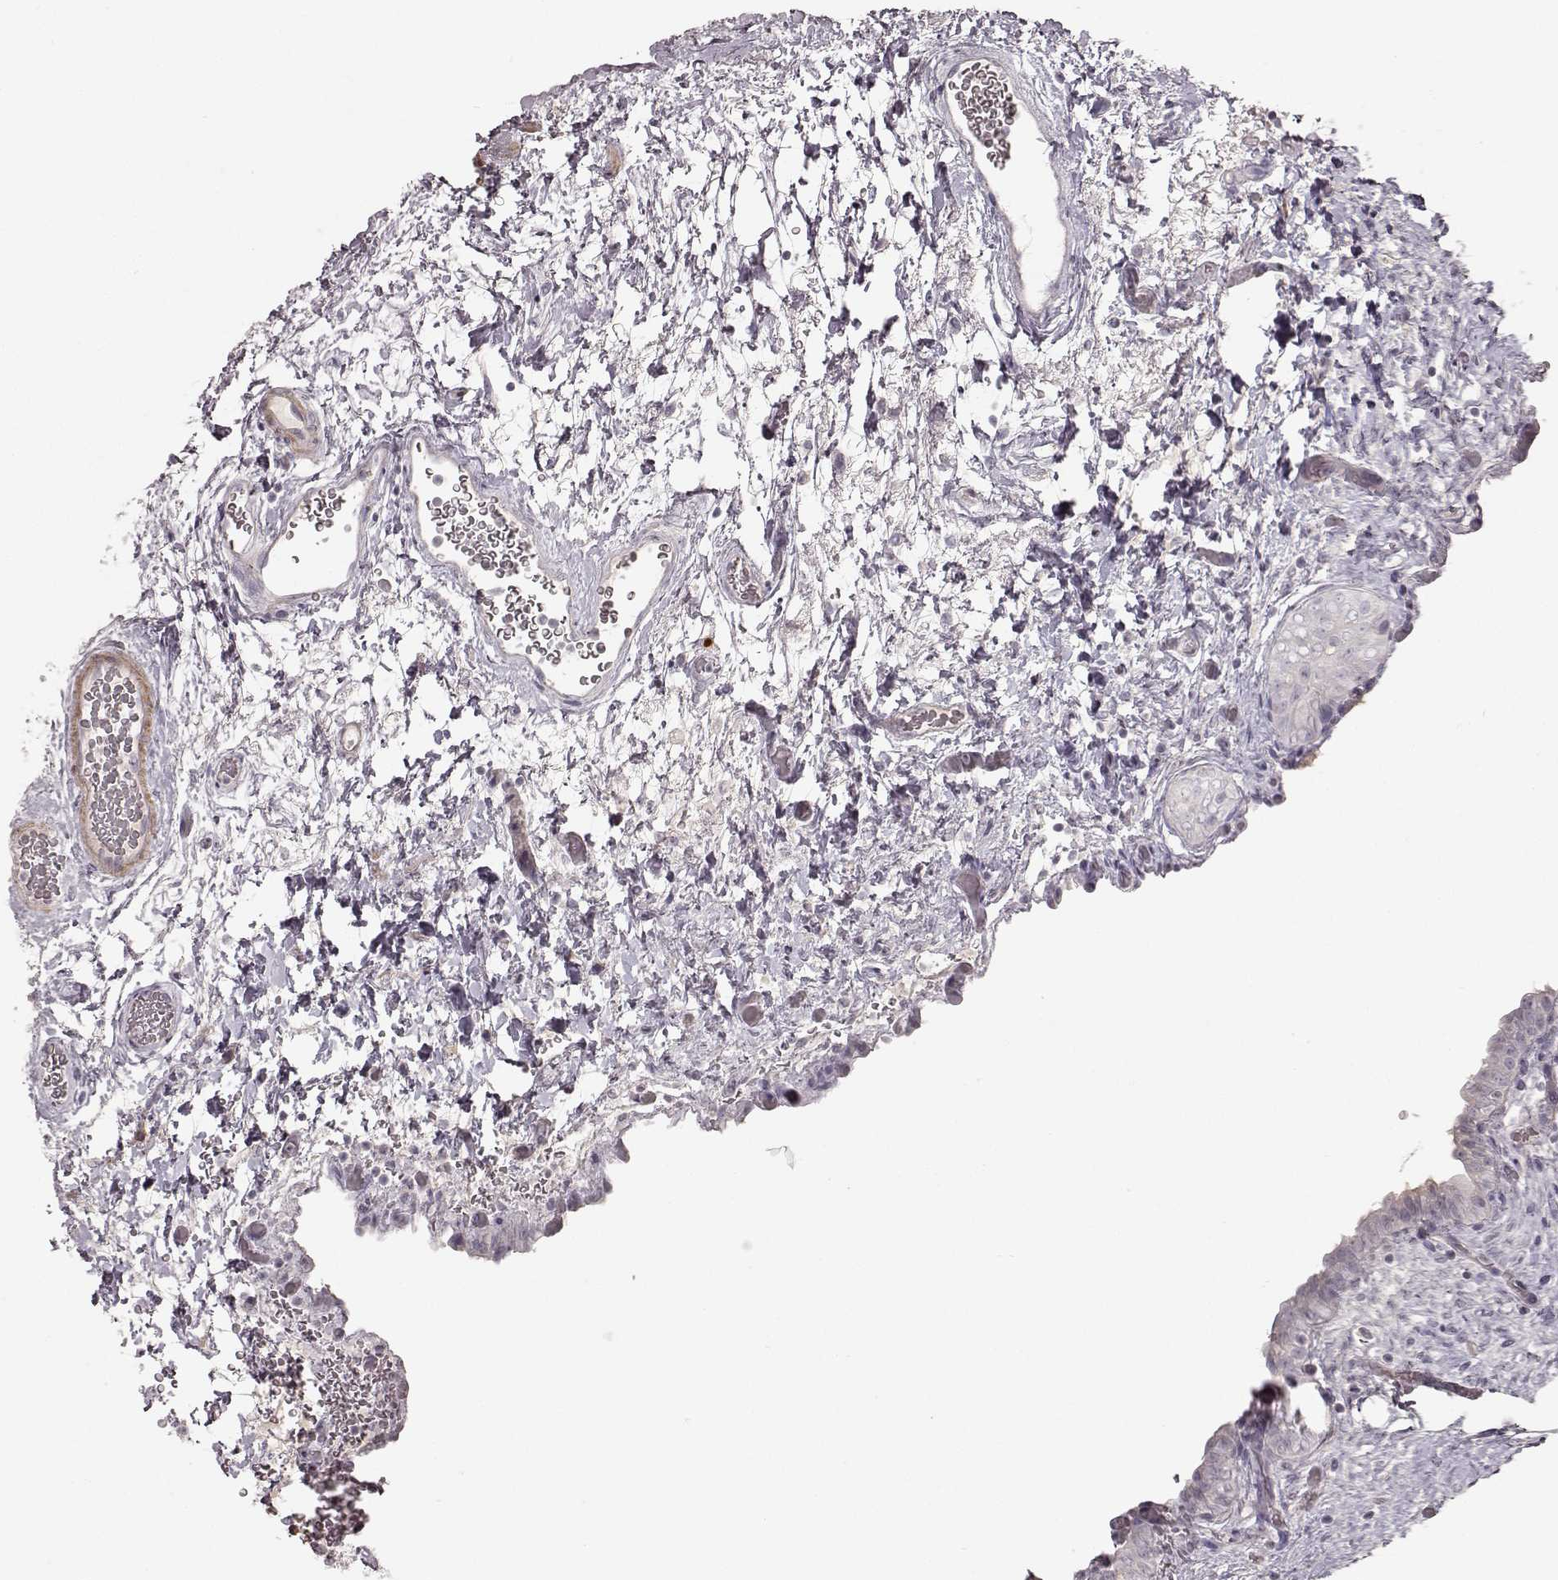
{"staining": {"intensity": "negative", "quantity": "none", "location": "none"}, "tissue": "urinary bladder", "cell_type": "Urothelial cells", "image_type": "normal", "snomed": [{"axis": "morphology", "description": "Normal tissue, NOS"}, {"axis": "topography", "description": "Urinary bladder"}], "caption": "Immunohistochemistry photomicrograph of normal urinary bladder: human urinary bladder stained with DAB exhibits no significant protein staining in urothelial cells.", "gene": "PRLHR", "patient": {"sex": "male", "age": 69}}